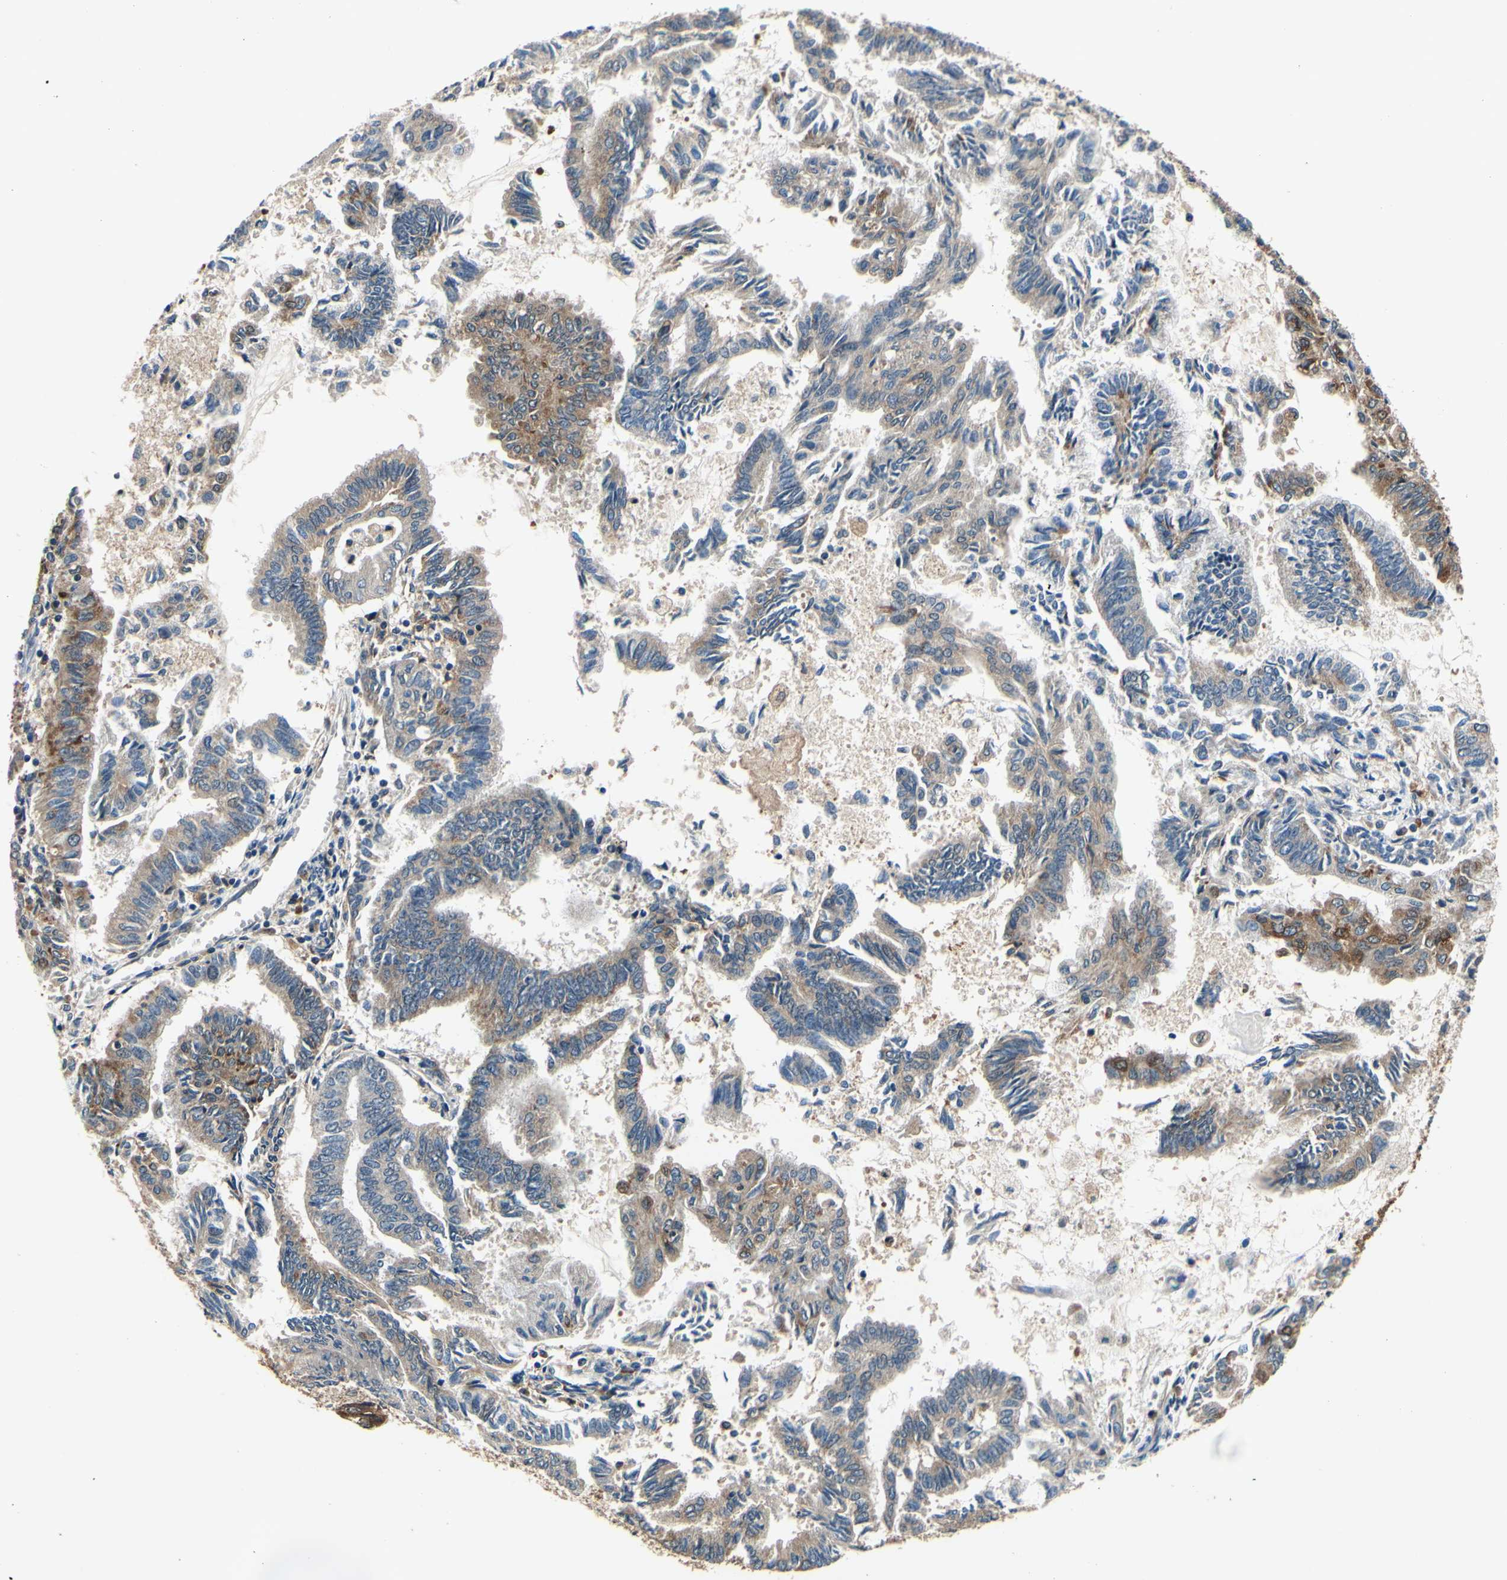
{"staining": {"intensity": "moderate", "quantity": "25%-75%", "location": "cytoplasmic/membranous"}, "tissue": "endometrial cancer", "cell_type": "Tumor cells", "image_type": "cancer", "snomed": [{"axis": "morphology", "description": "Adenocarcinoma, NOS"}, {"axis": "topography", "description": "Endometrium"}], "caption": "Approximately 25%-75% of tumor cells in human endometrial adenocarcinoma display moderate cytoplasmic/membranous protein staining as visualized by brown immunohistochemical staining.", "gene": "PLA2G4A", "patient": {"sex": "female", "age": 86}}